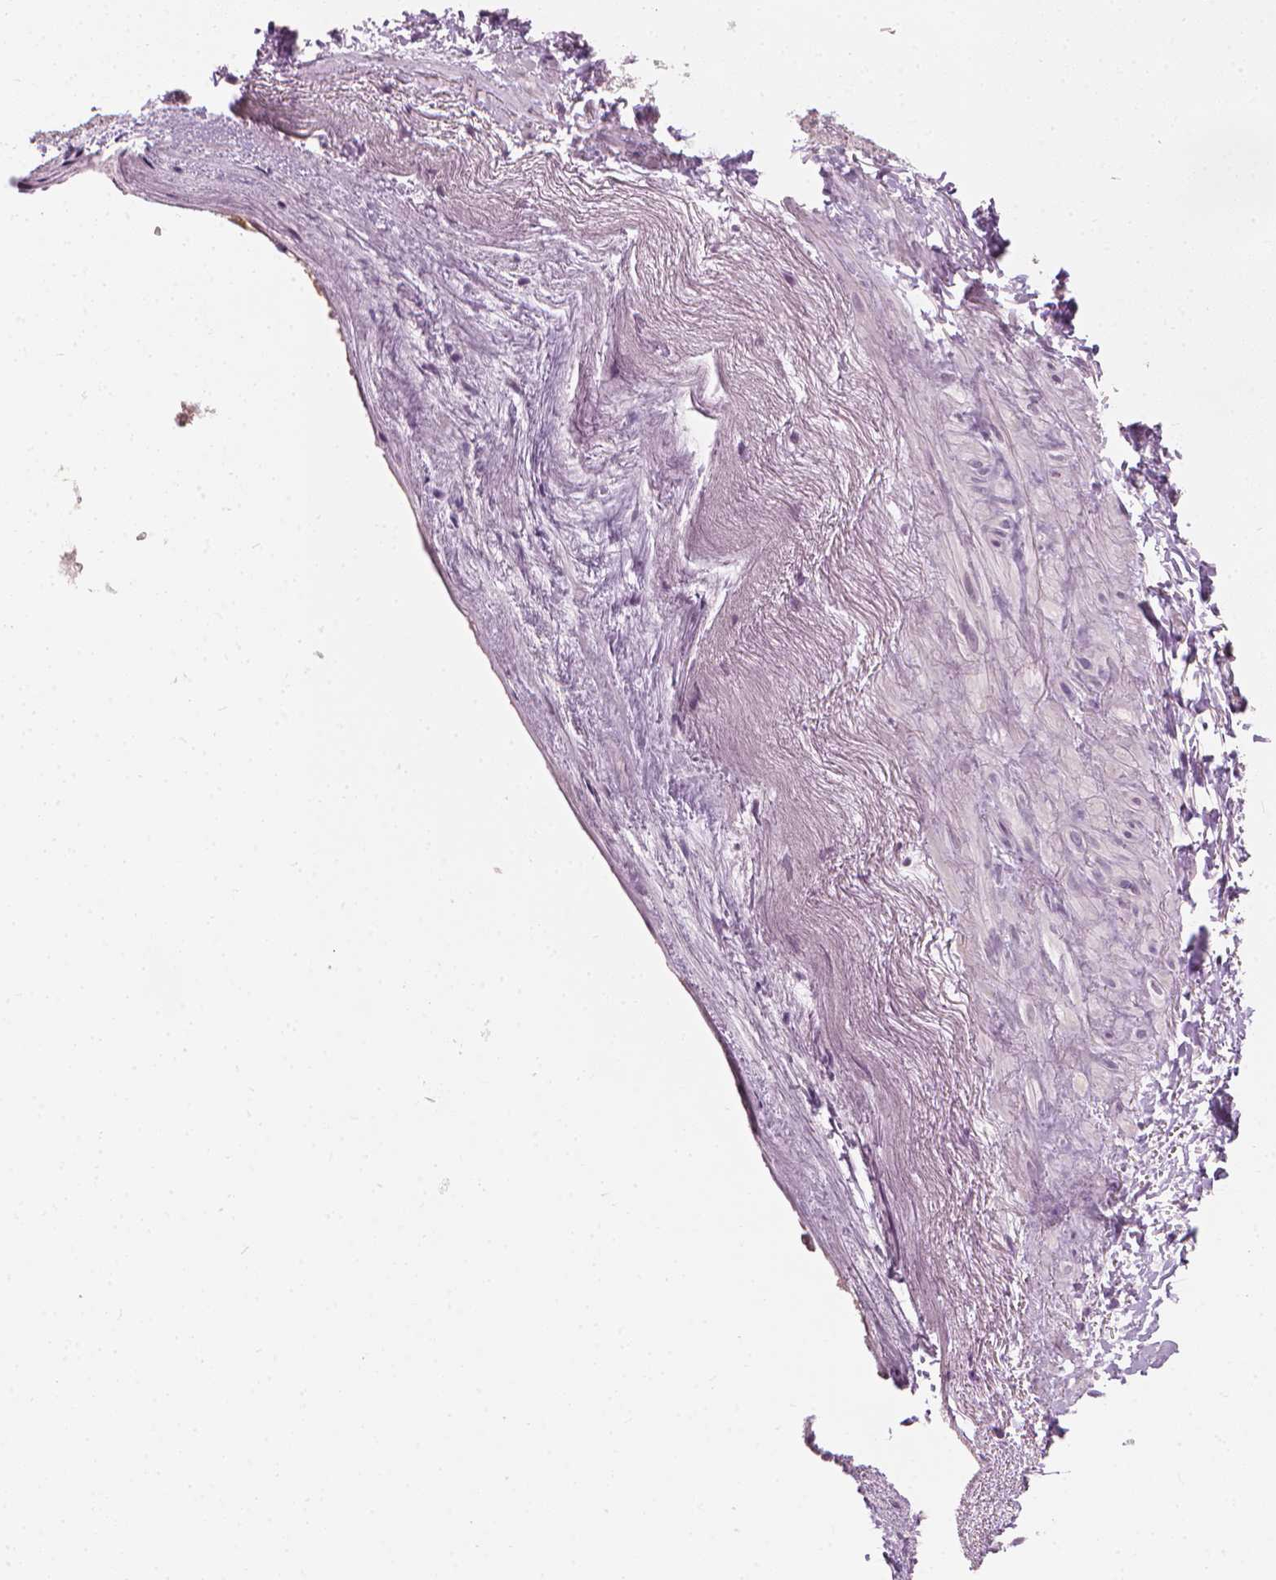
{"staining": {"intensity": "negative", "quantity": "none", "location": "none"}, "tissue": "heart muscle", "cell_type": "Cardiomyocytes", "image_type": "normal", "snomed": [{"axis": "morphology", "description": "Normal tissue, NOS"}, {"axis": "topography", "description": "Heart"}], "caption": "Immunohistochemistry (IHC) image of benign heart muscle stained for a protein (brown), which shows no expression in cardiomyocytes. (DAB (3,3'-diaminobenzidine) immunohistochemistry visualized using brightfield microscopy, high magnification).", "gene": "CFAP126", "patient": {"sex": "male", "age": 62}}